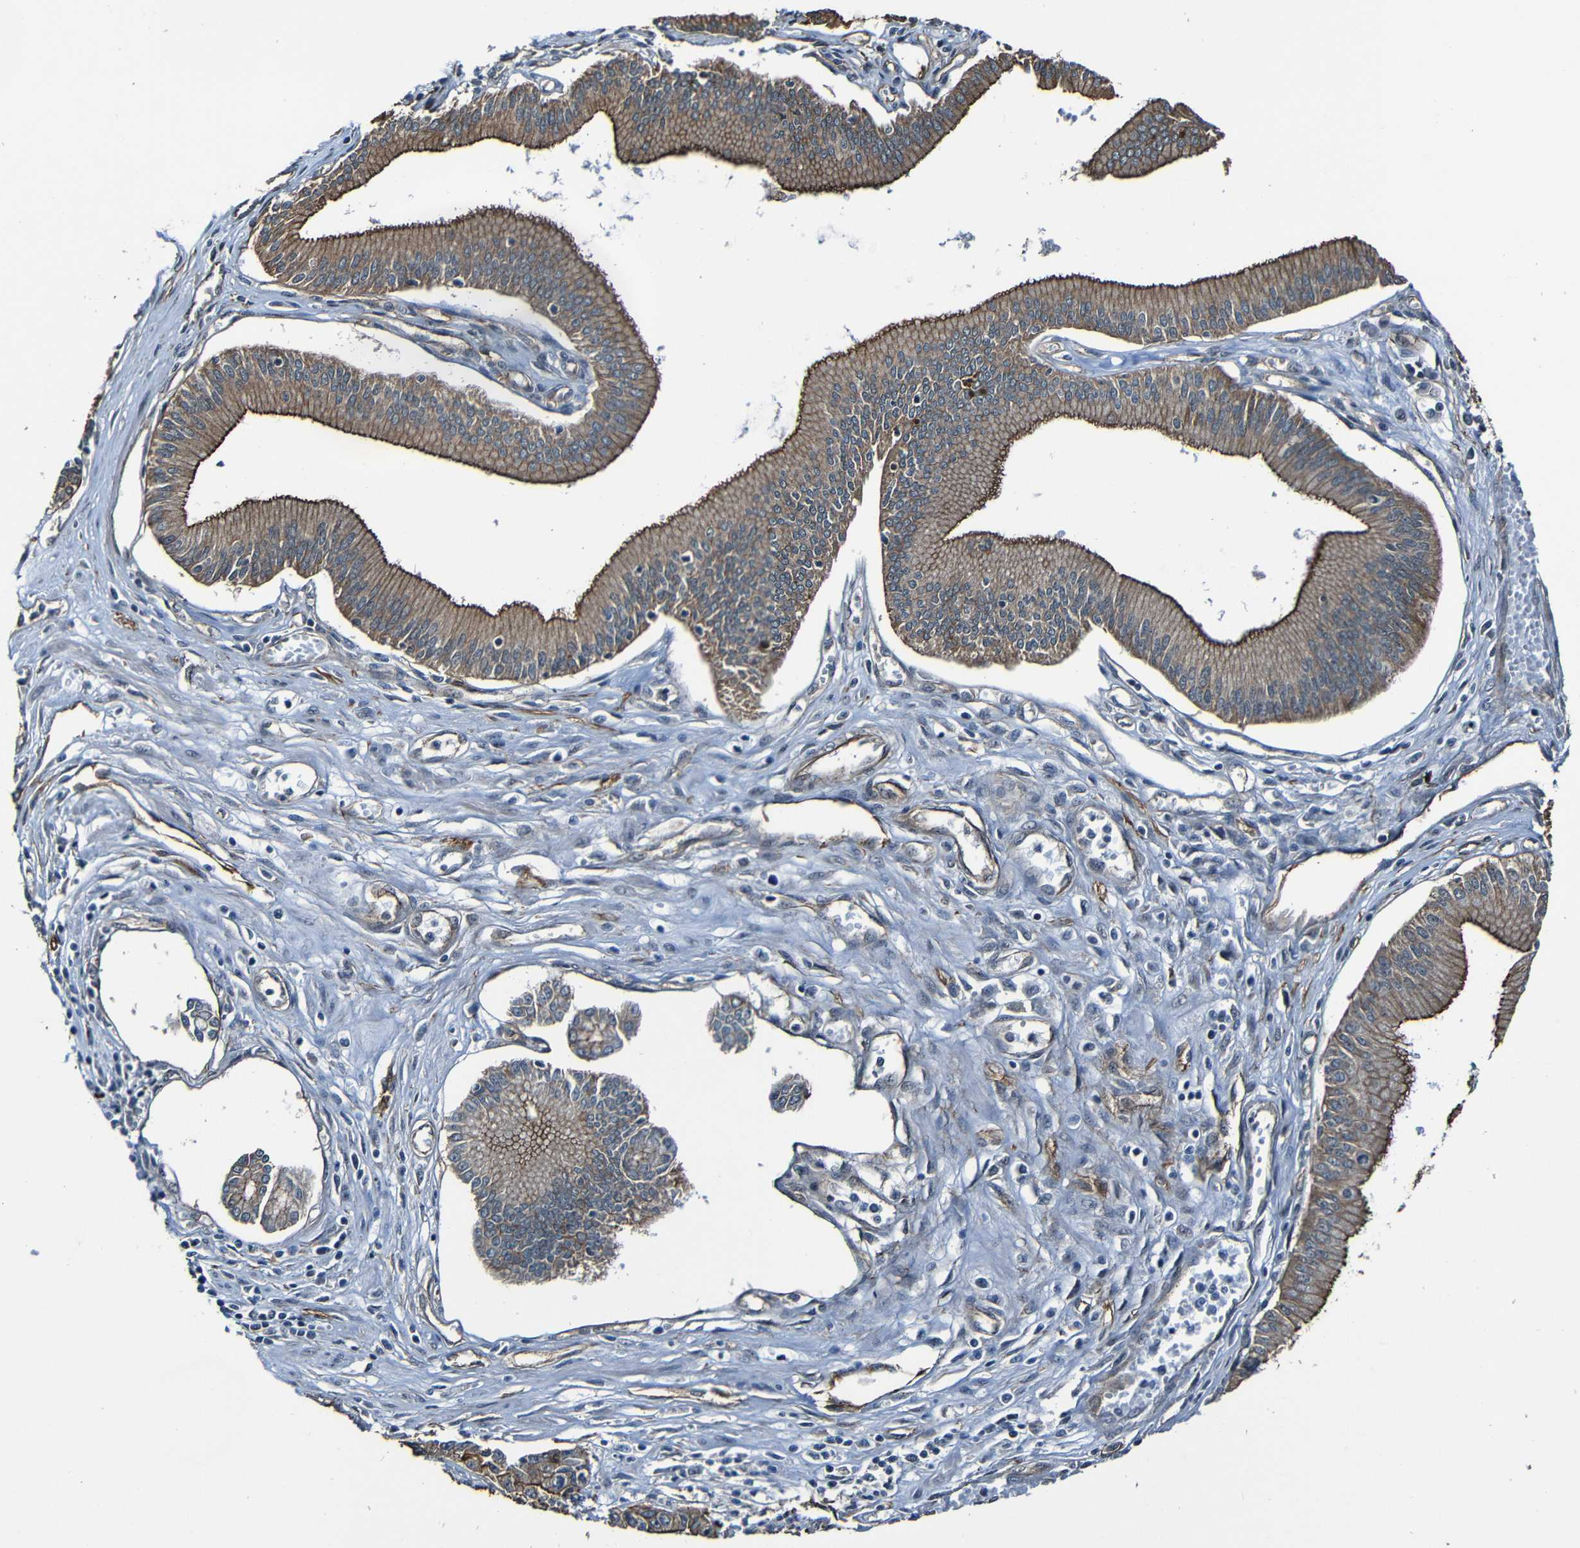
{"staining": {"intensity": "moderate", "quantity": ">75%", "location": "cytoplasmic/membranous"}, "tissue": "pancreatic cancer", "cell_type": "Tumor cells", "image_type": "cancer", "snomed": [{"axis": "morphology", "description": "Adenocarcinoma, NOS"}, {"axis": "topography", "description": "Pancreas"}], "caption": "Protein expression analysis of human adenocarcinoma (pancreatic) reveals moderate cytoplasmic/membranous positivity in approximately >75% of tumor cells.", "gene": "LGR5", "patient": {"sex": "male", "age": 56}}